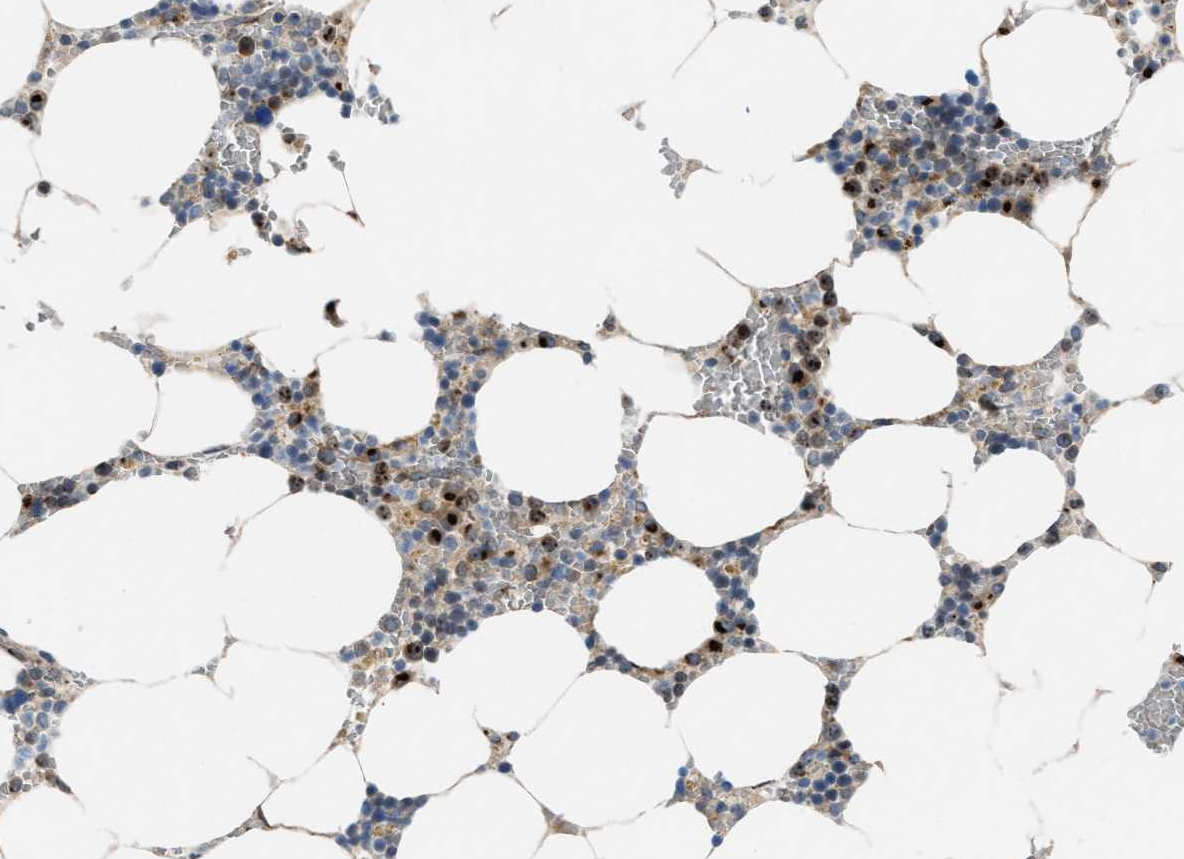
{"staining": {"intensity": "strong", "quantity": "25%-75%", "location": "cytoplasmic/membranous"}, "tissue": "bone marrow", "cell_type": "Hematopoietic cells", "image_type": "normal", "snomed": [{"axis": "morphology", "description": "Normal tissue, NOS"}, {"axis": "topography", "description": "Bone marrow"}], "caption": "Immunohistochemistry (IHC) histopathology image of normal bone marrow: bone marrow stained using IHC shows high levels of strong protein expression localized specifically in the cytoplasmic/membranous of hematopoietic cells, appearing as a cytoplasmic/membranous brown color.", "gene": "SLC38A10", "patient": {"sex": "male", "age": 70}}